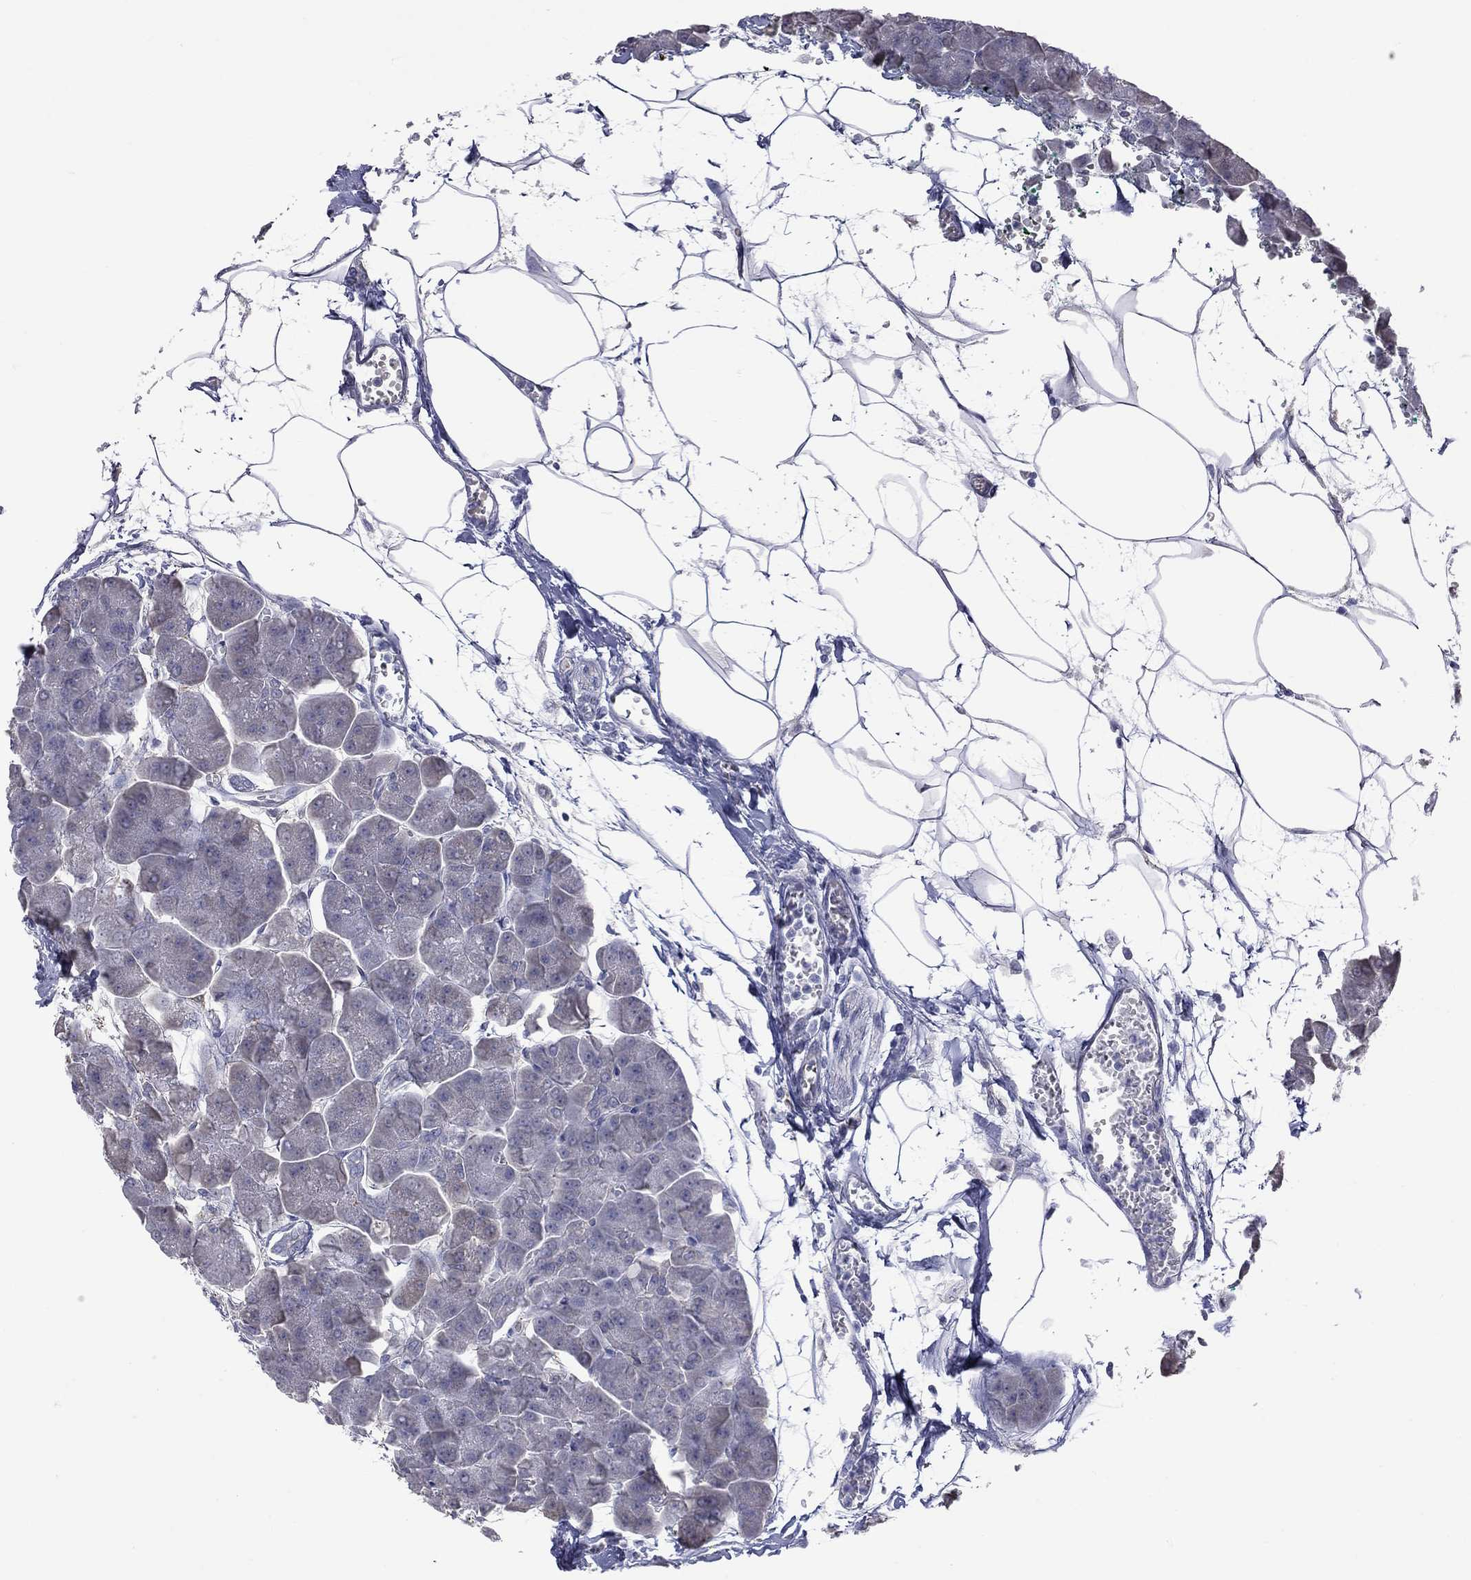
{"staining": {"intensity": "negative", "quantity": "none", "location": "none"}, "tissue": "pancreas", "cell_type": "Exocrine glandular cells", "image_type": "normal", "snomed": [{"axis": "morphology", "description": "Normal tissue, NOS"}, {"axis": "topography", "description": "Adipose tissue"}, {"axis": "topography", "description": "Pancreas"}, {"axis": "topography", "description": "Peripheral nerve tissue"}], "caption": "IHC micrograph of normal pancreas: pancreas stained with DAB (3,3'-diaminobenzidine) demonstrates no significant protein staining in exocrine glandular cells.", "gene": "HYLS1", "patient": {"sex": "female", "age": 58}}